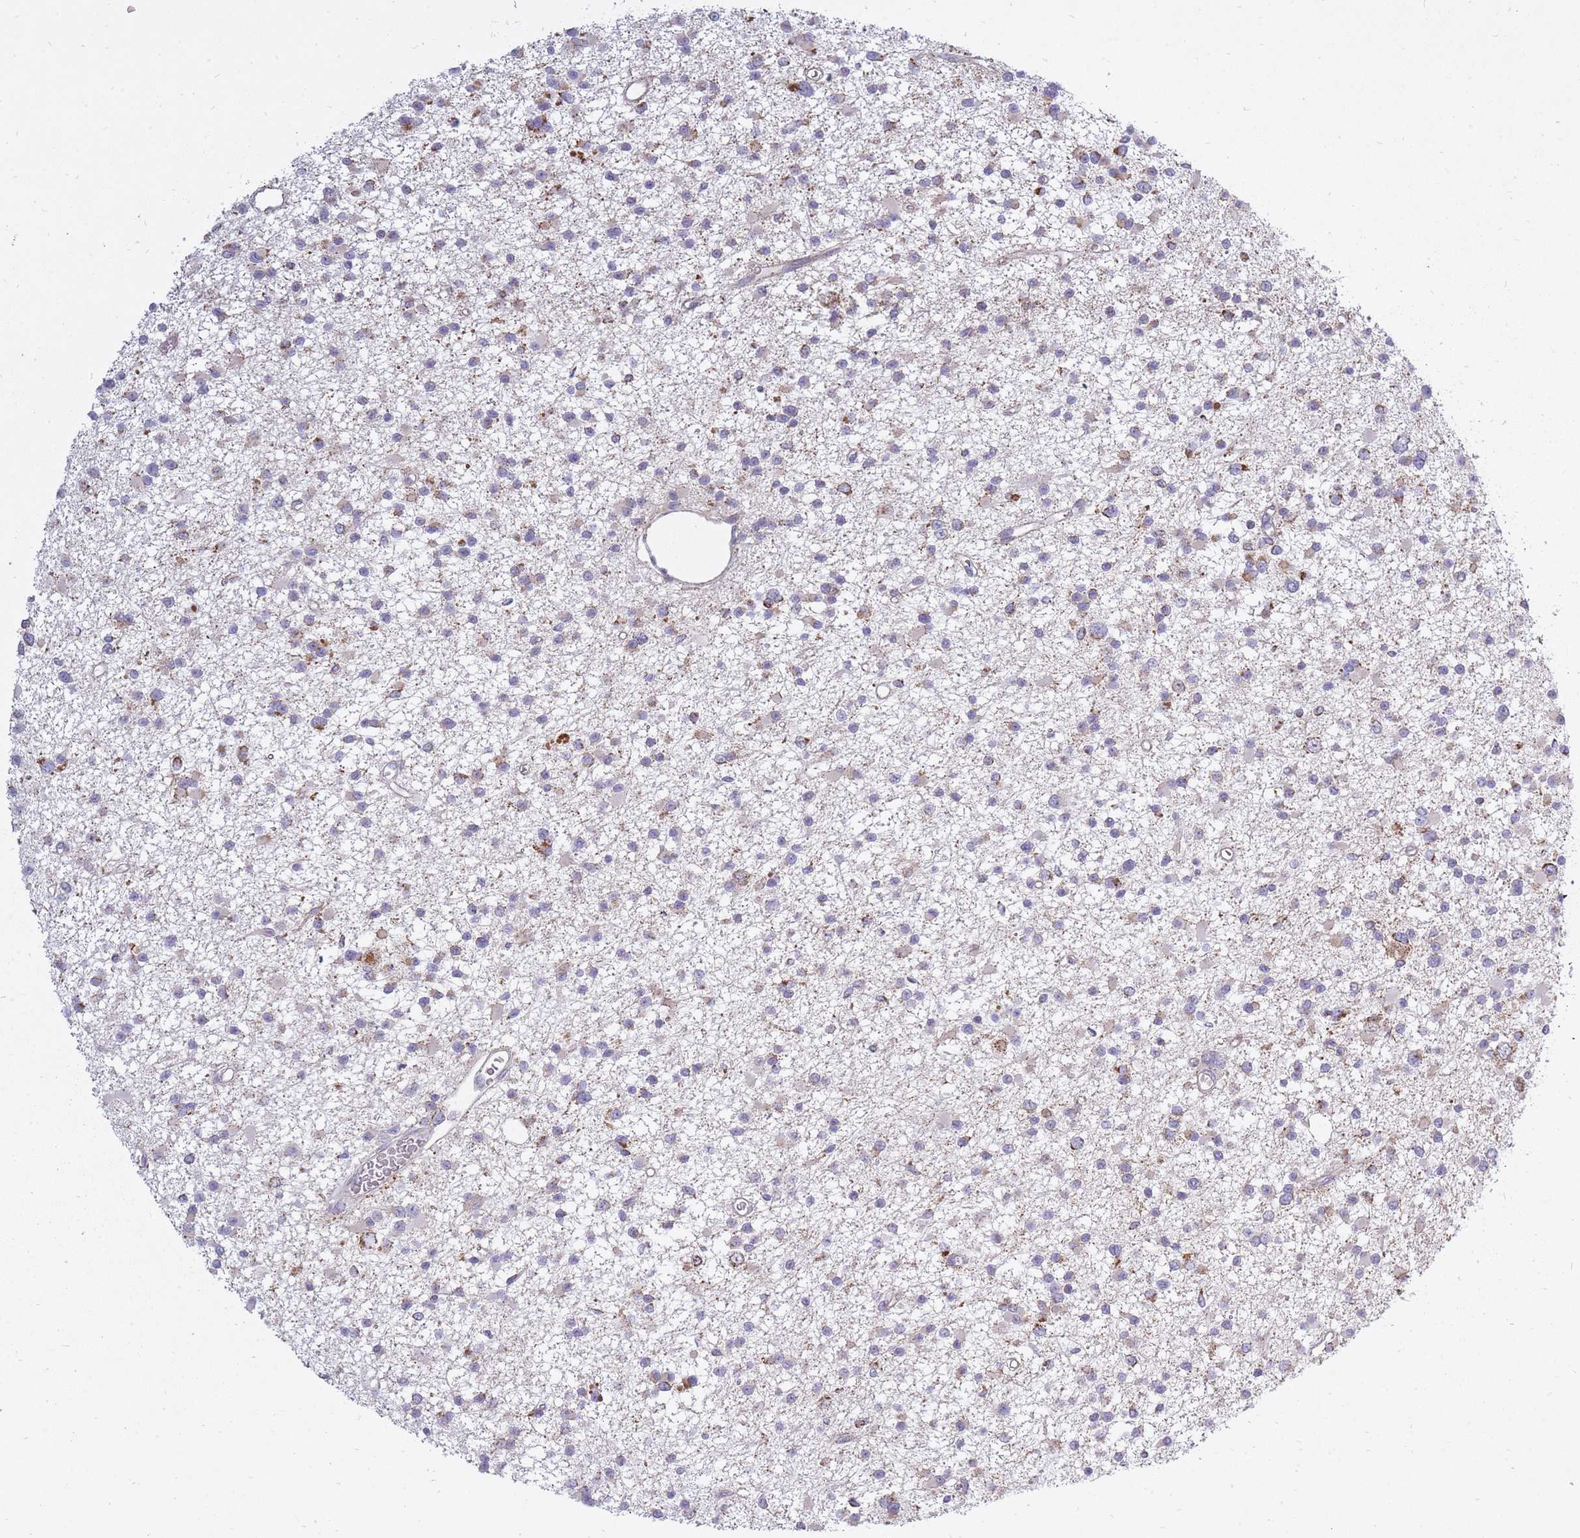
{"staining": {"intensity": "moderate", "quantity": "<25%", "location": "cytoplasmic/membranous"}, "tissue": "glioma", "cell_type": "Tumor cells", "image_type": "cancer", "snomed": [{"axis": "morphology", "description": "Glioma, malignant, Low grade"}, {"axis": "topography", "description": "Brain"}], "caption": "The micrograph exhibits a brown stain indicating the presence of a protein in the cytoplasmic/membranous of tumor cells in glioma.", "gene": "ALKBH4", "patient": {"sex": "female", "age": 22}}